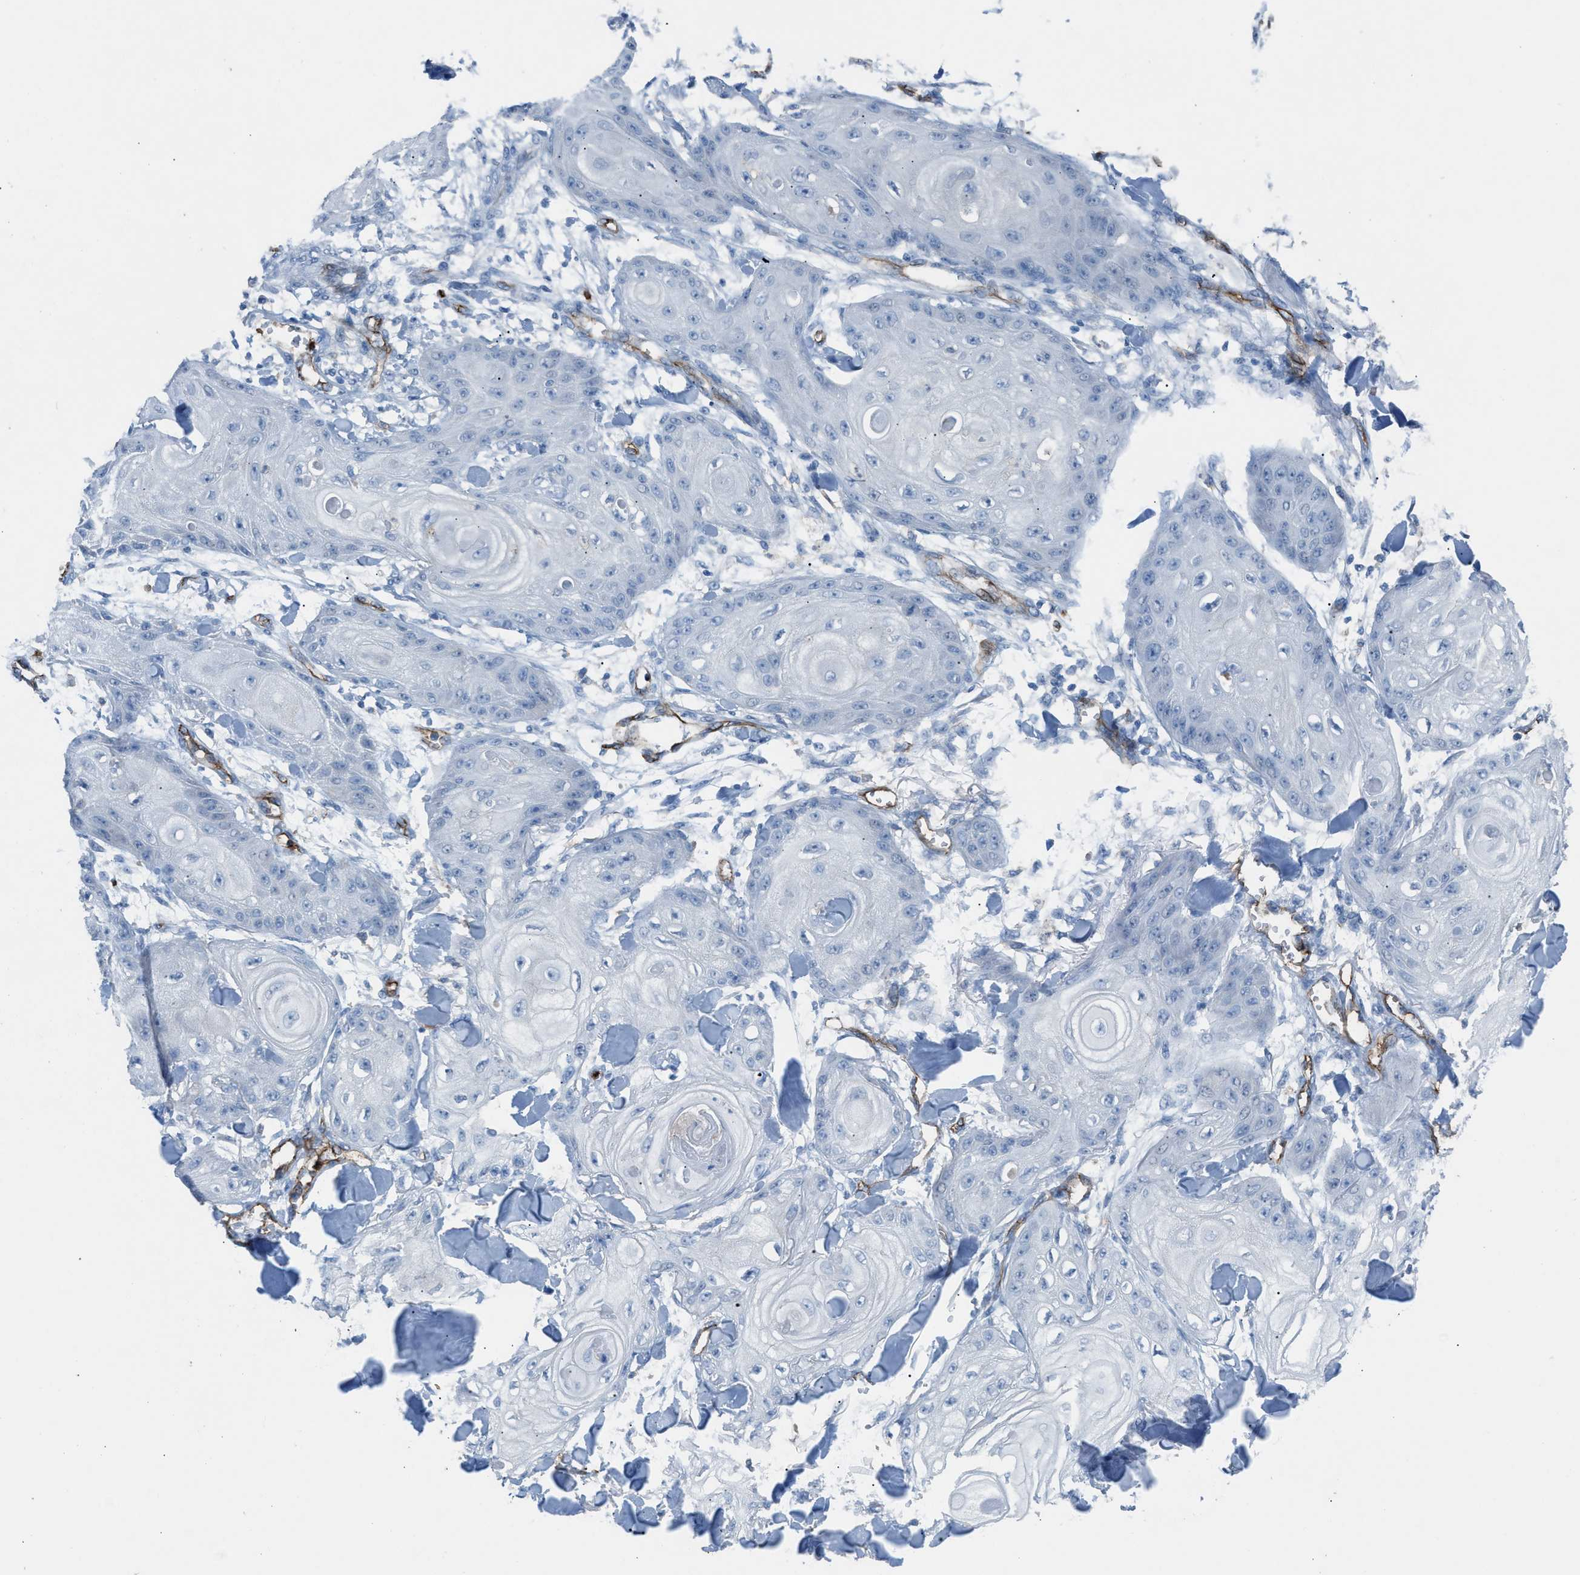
{"staining": {"intensity": "negative", "quantity": "none", "location": "none"}, "tissue": "skin cancer", "cell_type": "Tumor cells", "image_type": "cancer", "snomed": [{"axis": "morphology", "description": "Squamous cell carcinoma, NOS"}, {"axis": "topography", "description": "Skin"}], "caption": "Squamous cell carcinoma (skin) was stained to show a protein in brown. There is no significant staining in tumor cells.", "gene": "DYSF", "patient": {"sex": "male", "age": 74}}